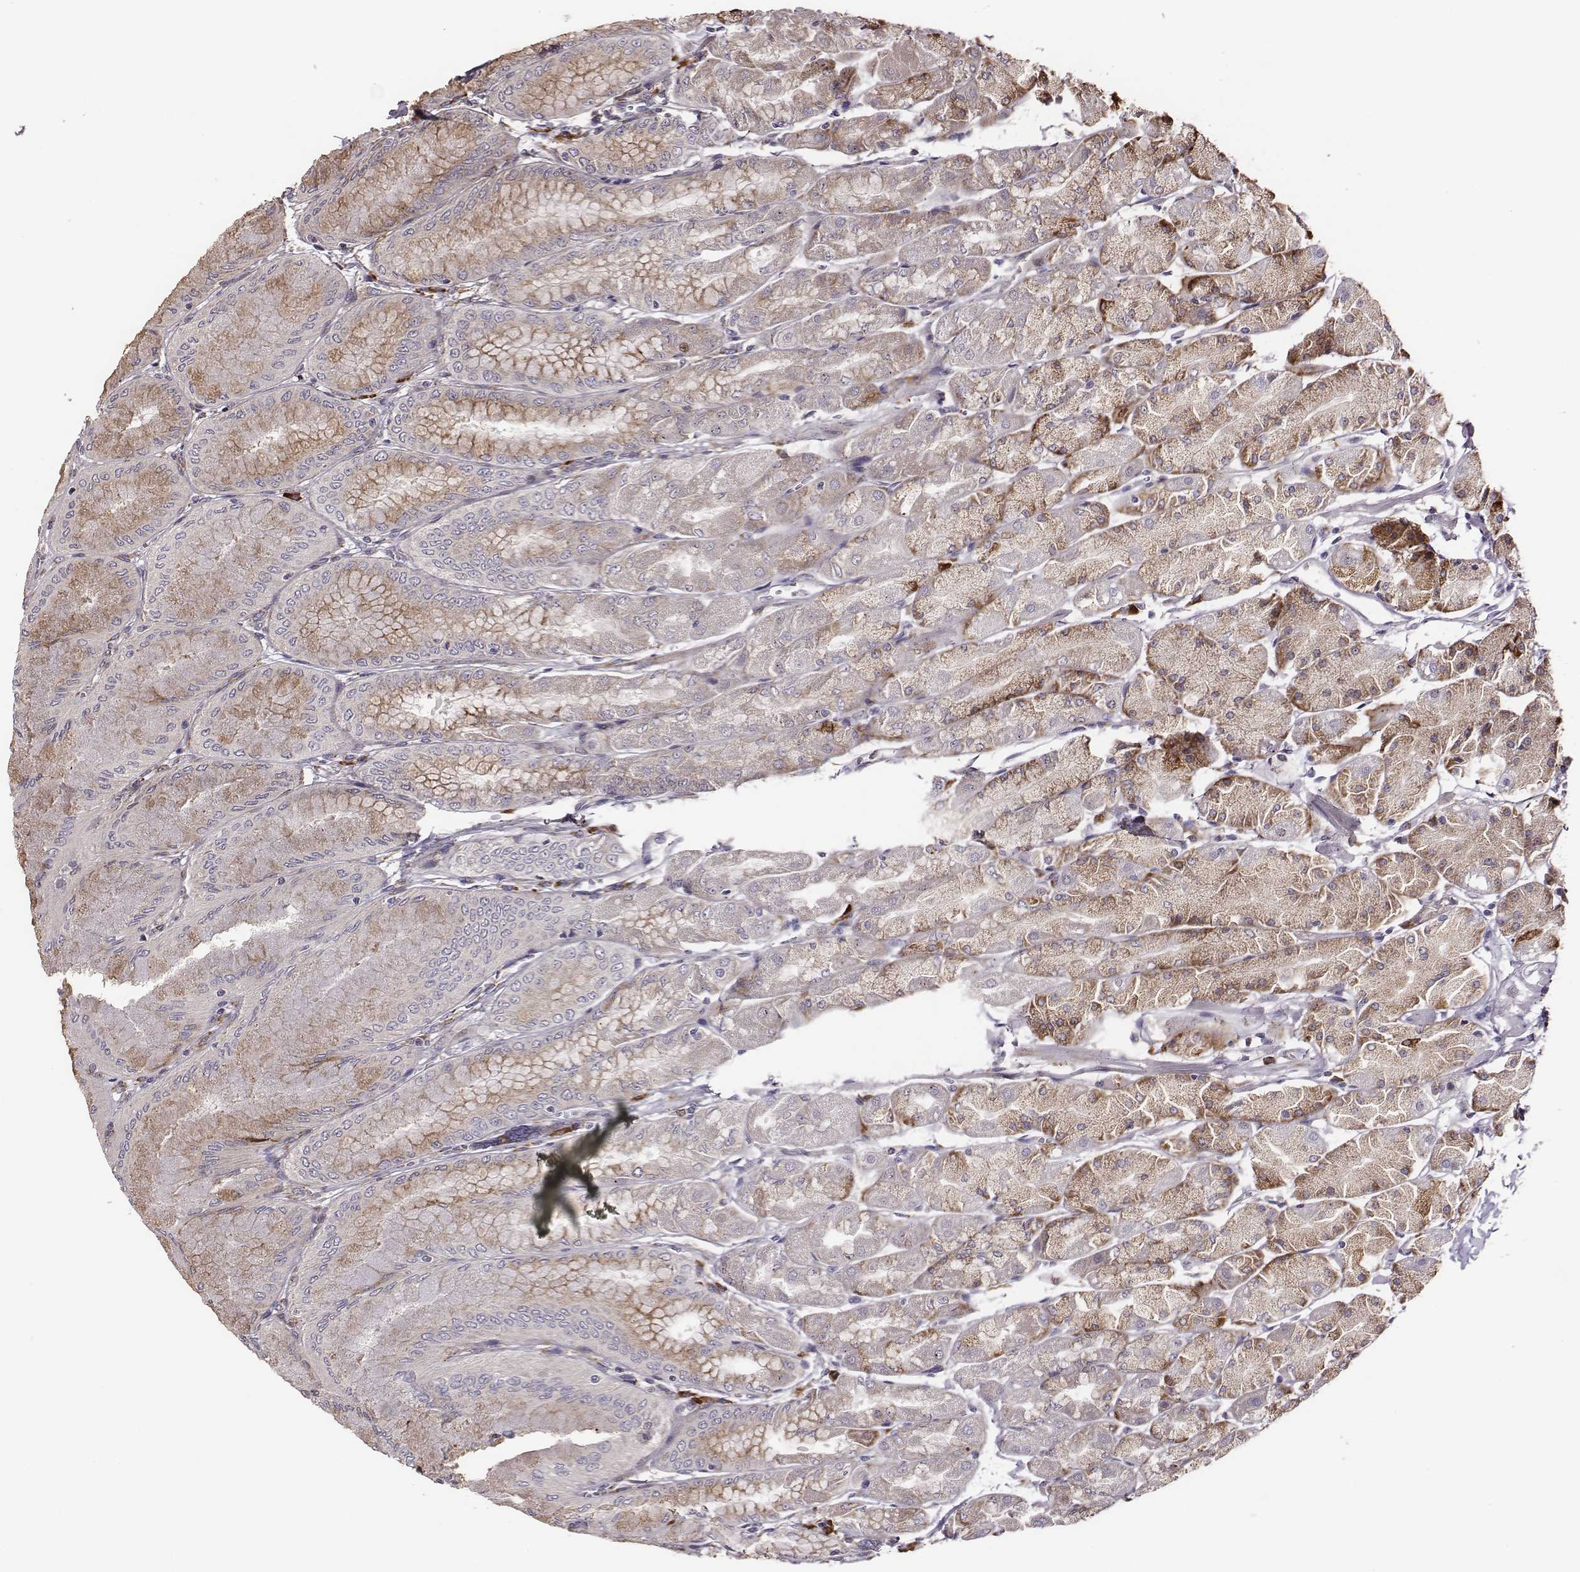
{"staining": {"intensity": "moderate", "quantity": ">75%", "location": "cytoplasmic/membranous"}, "tissue": "stomach", "cell_type": "Glandular cells", "image_type": "normal", "snomed": [{"axis": "morphology", "description": "Normal tissue, NOS"}, {"axis": "topography", "description": "Stomach, upper"}], "caption": "Benign stomach exhibits moderate cytoplasmic/membranous expression in approximately >75% of glandular cells, visualized by immunohistochemistry. (DAB = brown stain, brightfield microscopy at high magnification).", "gene": "SELENOI", "patient": {"sex": "male", "age": 60}}